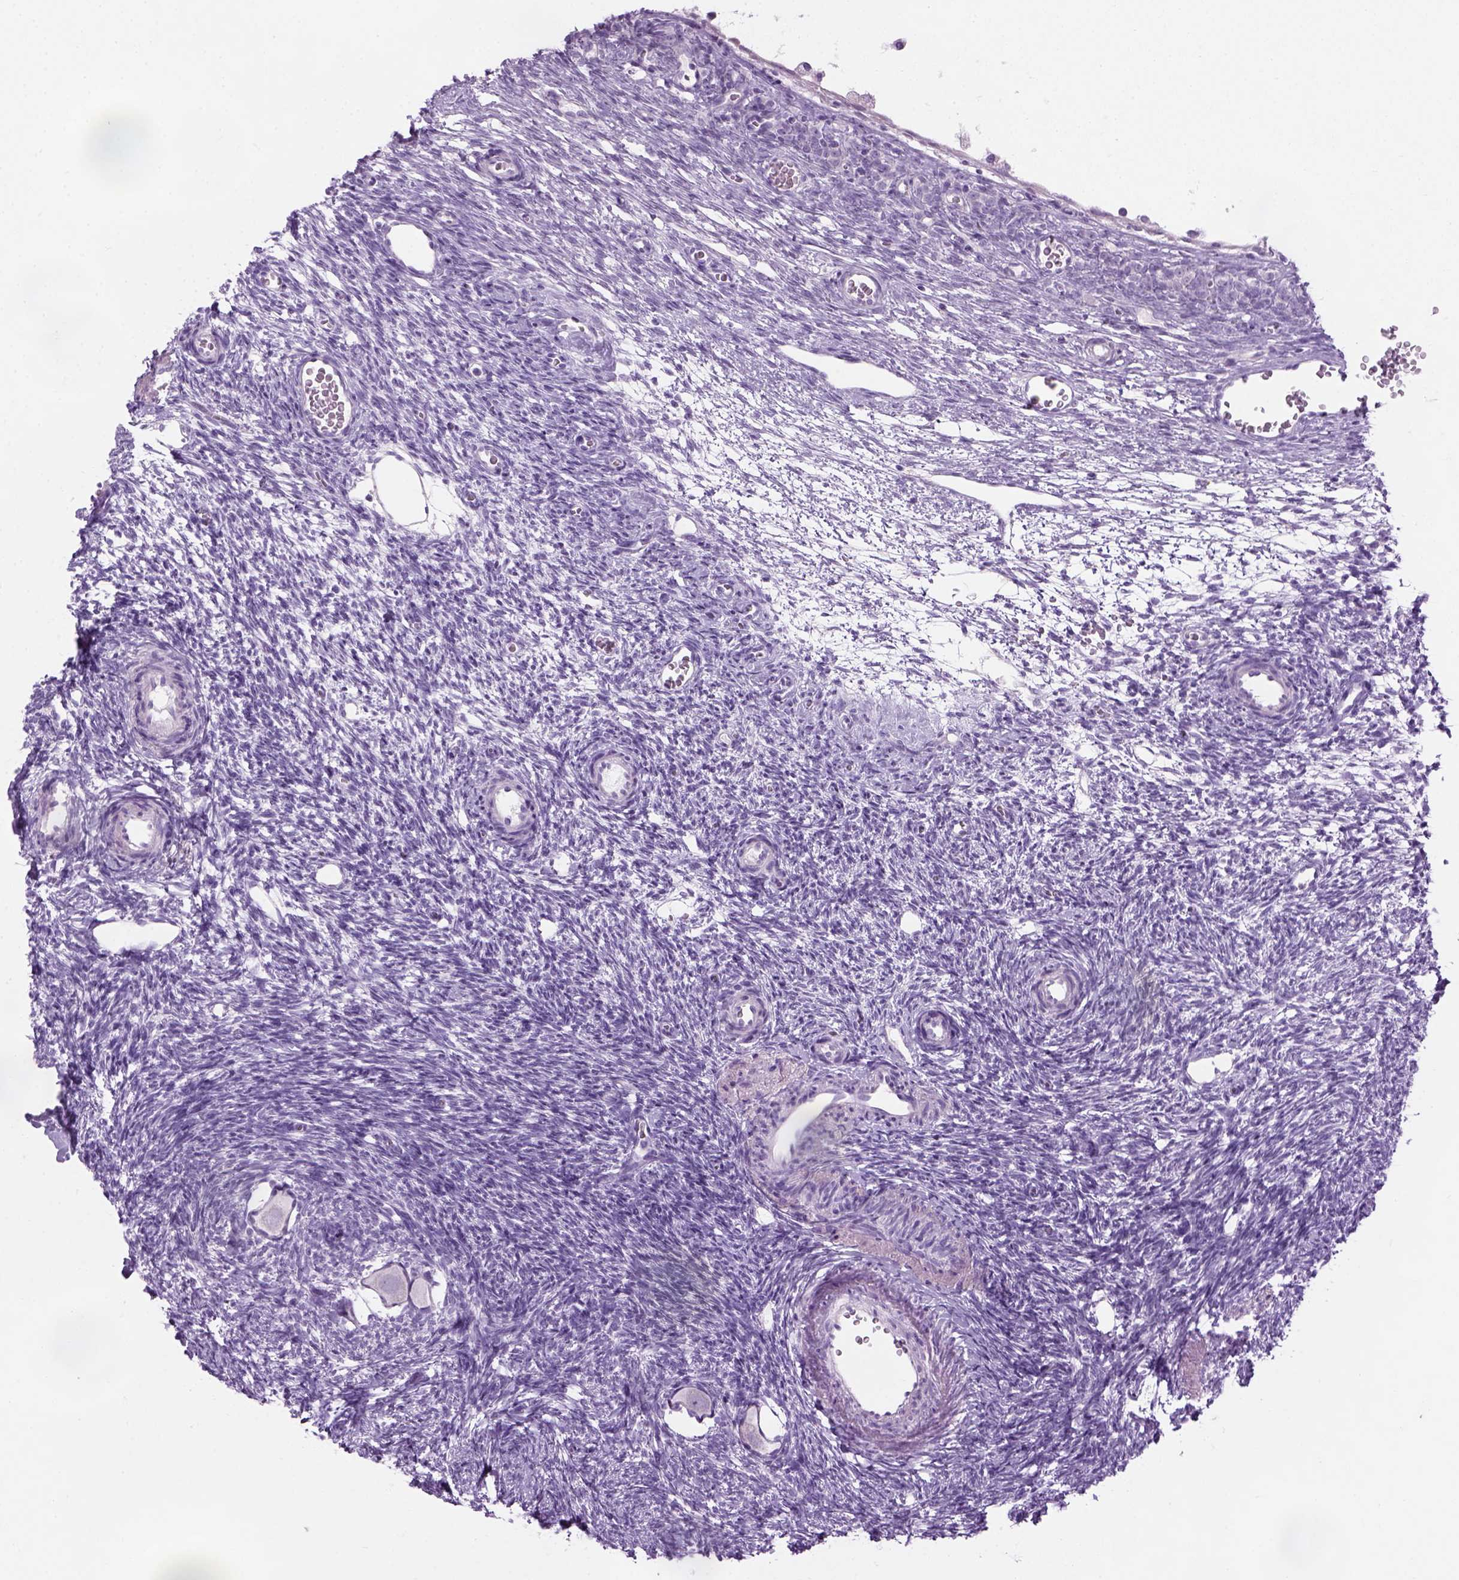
{"staining": {"intensity": "negative", "quantity": "none", "location": "none"}, "tissue": "ovary", "cell_type": "Follicle cells", "image_type": "normal", "snomed": [{"axis": "morphology", "description": "Normal tissue, NOS"}, {"axis": "topography", "description": "Ovary"}], "caption": "Human ovary stained for a protein using immunohistochemistry reveals no positivity in follicle cells.", "gene": "CIBAR2", "patient": {"sex": "female", "age": 34}}